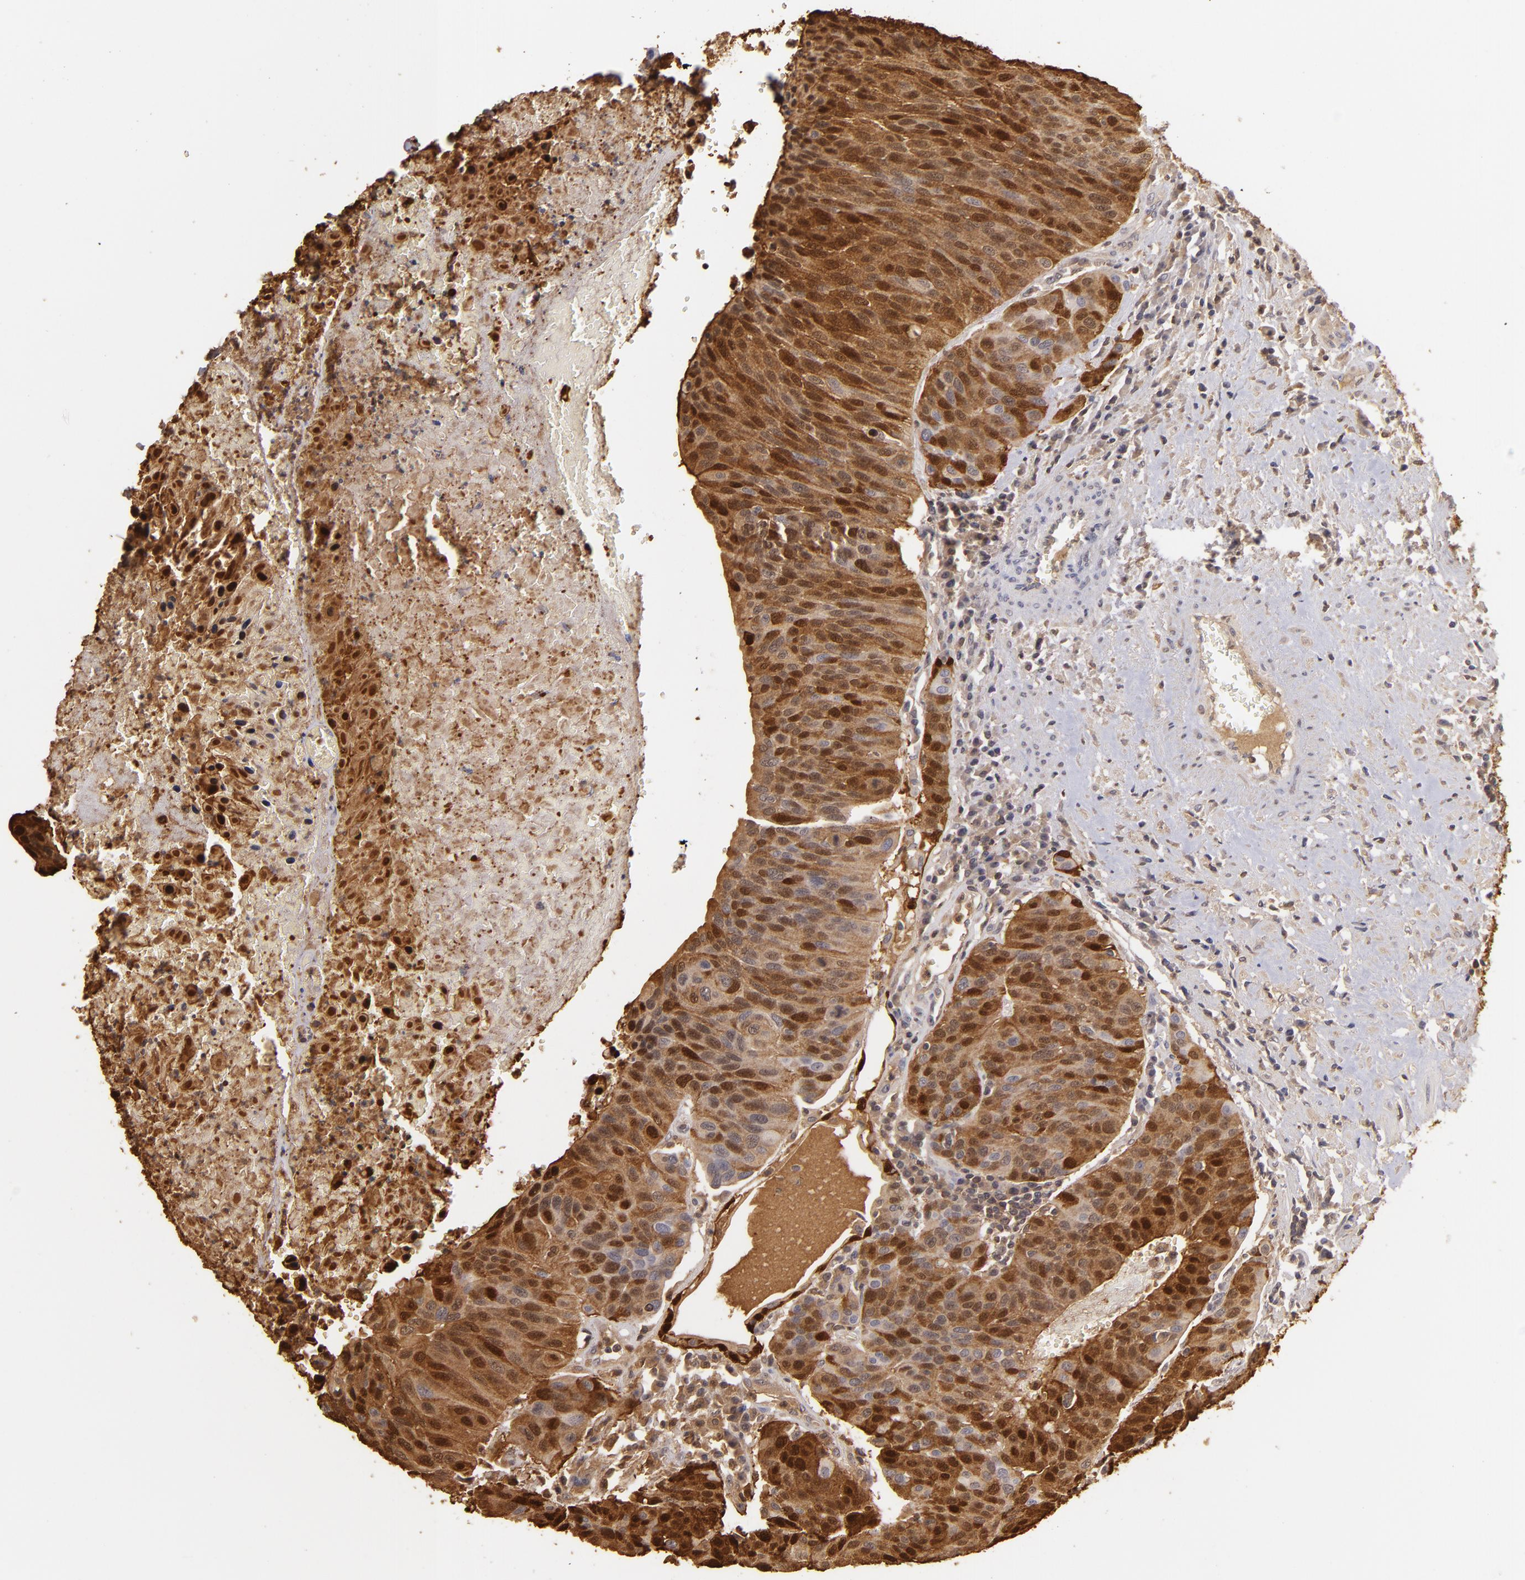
{"staining": {"intensity": "strong", "quantity": ">75%", "location": "cytoplasmic/membranous,nuclear"}, "tissue": "urothelial cancer", "cell_type": "Tumor cells", "image_type": "cancer", "snomed": [{"axis": "morphology", "description": "Urothelial carcinoma, High grade"}, {"axis": "topography", "description": "Urinary bladder"}], "caption": "Immunohistochemical staining of human urothelial carcinoma (high-grade) demonstrates high levels of strong cytoplasmic/membranous and nuclear staining in about >75% of tumor cells.", "gene": "S100A2", "patient": {"sex": "male", "age": 66}}